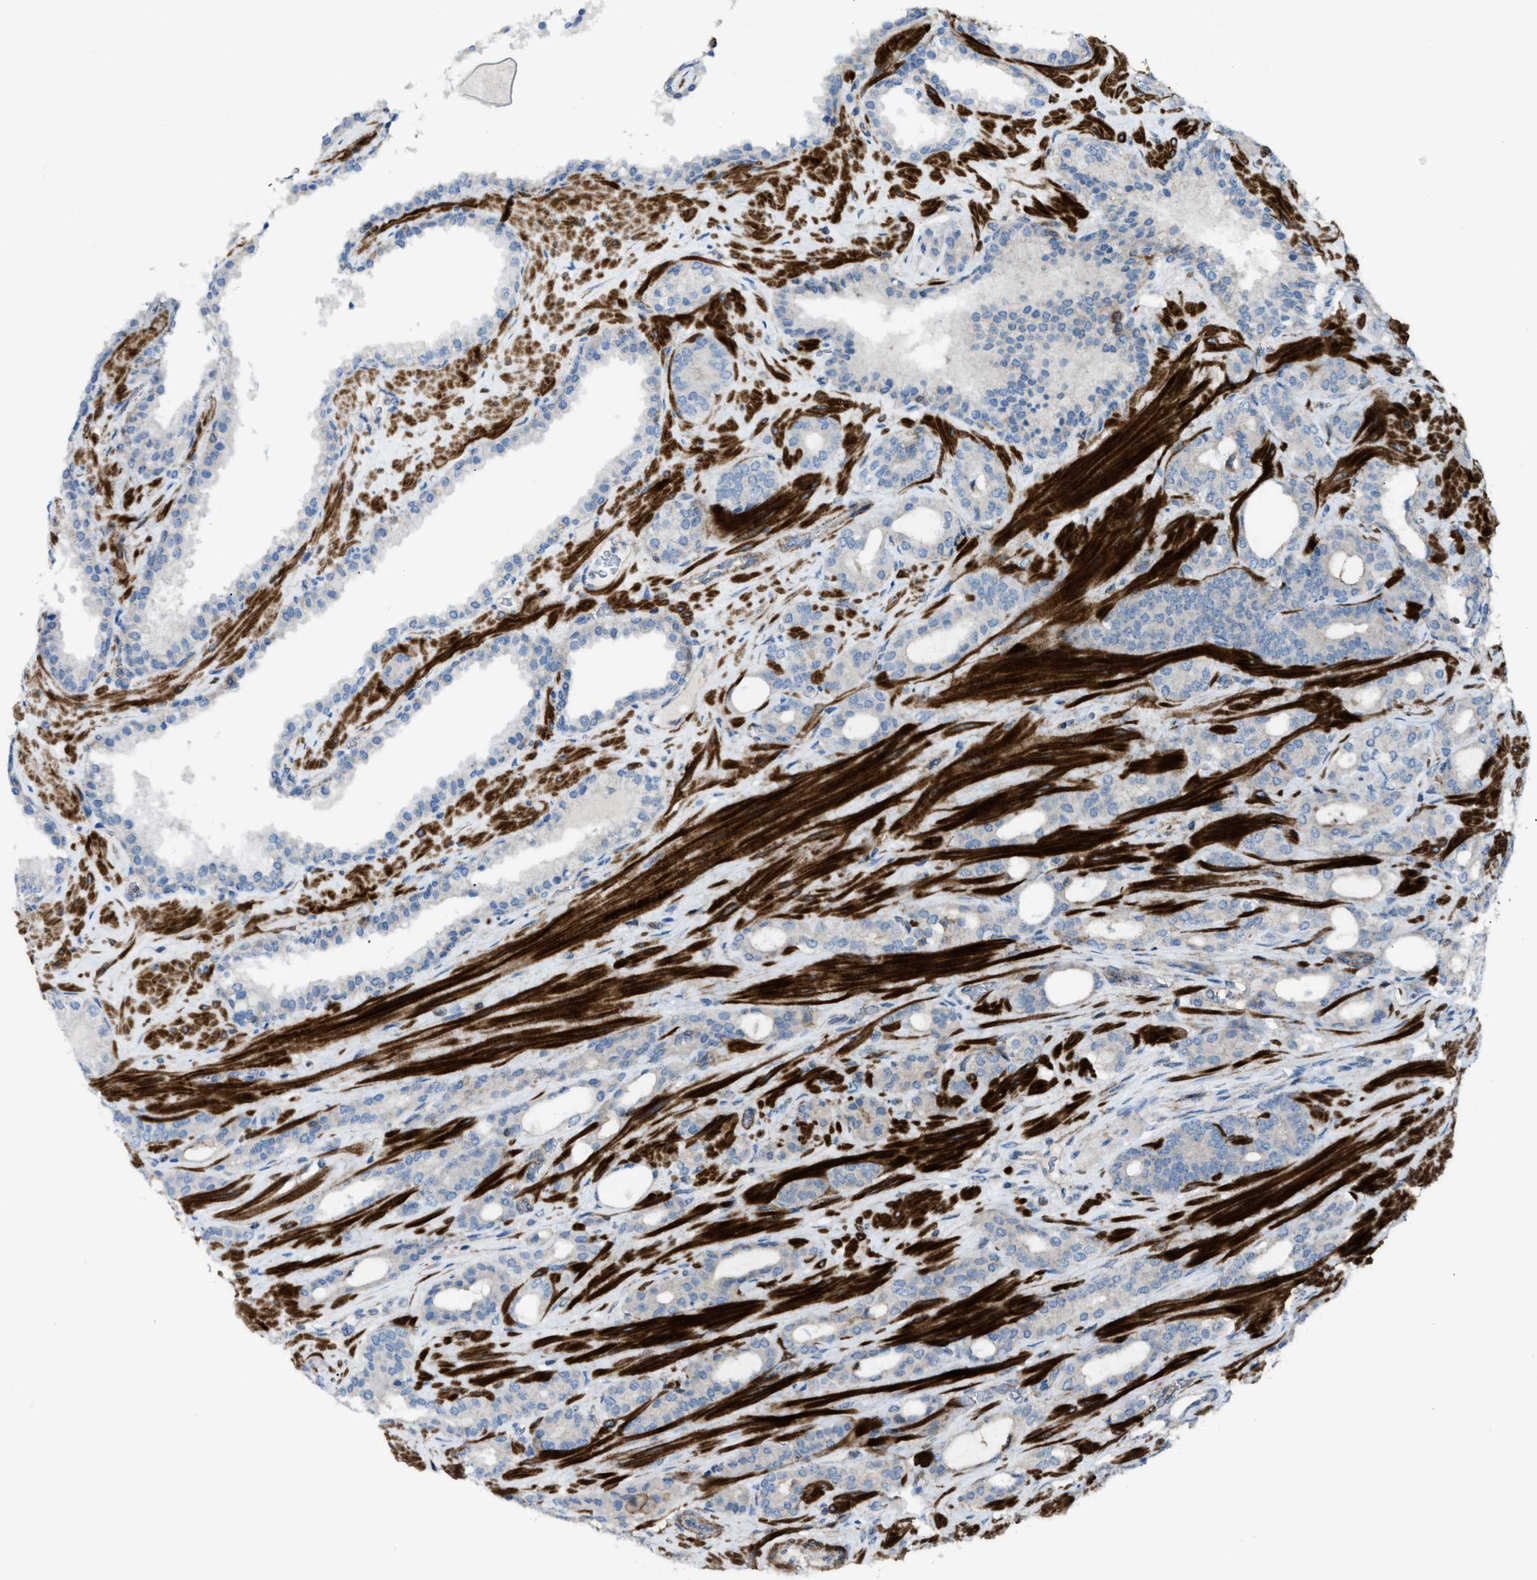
{"staining": {"intensity": "negative", "quantity": "none", "location": "none"}, "tissue": "prostate cancer", "cell_type": "Tumor cells", "image_type": "cancer", "snomed": [{"axis": "morphology", "description": "Adenocarcinoma, Low grade"}, {"axis": "topography", "description": "Prostate"}], "caption": "Protein analysis of prostate cancer shows no significant staining in tumor cells.", "gene": "NCK2", "patient": {"sex": "male", "age": 63}}